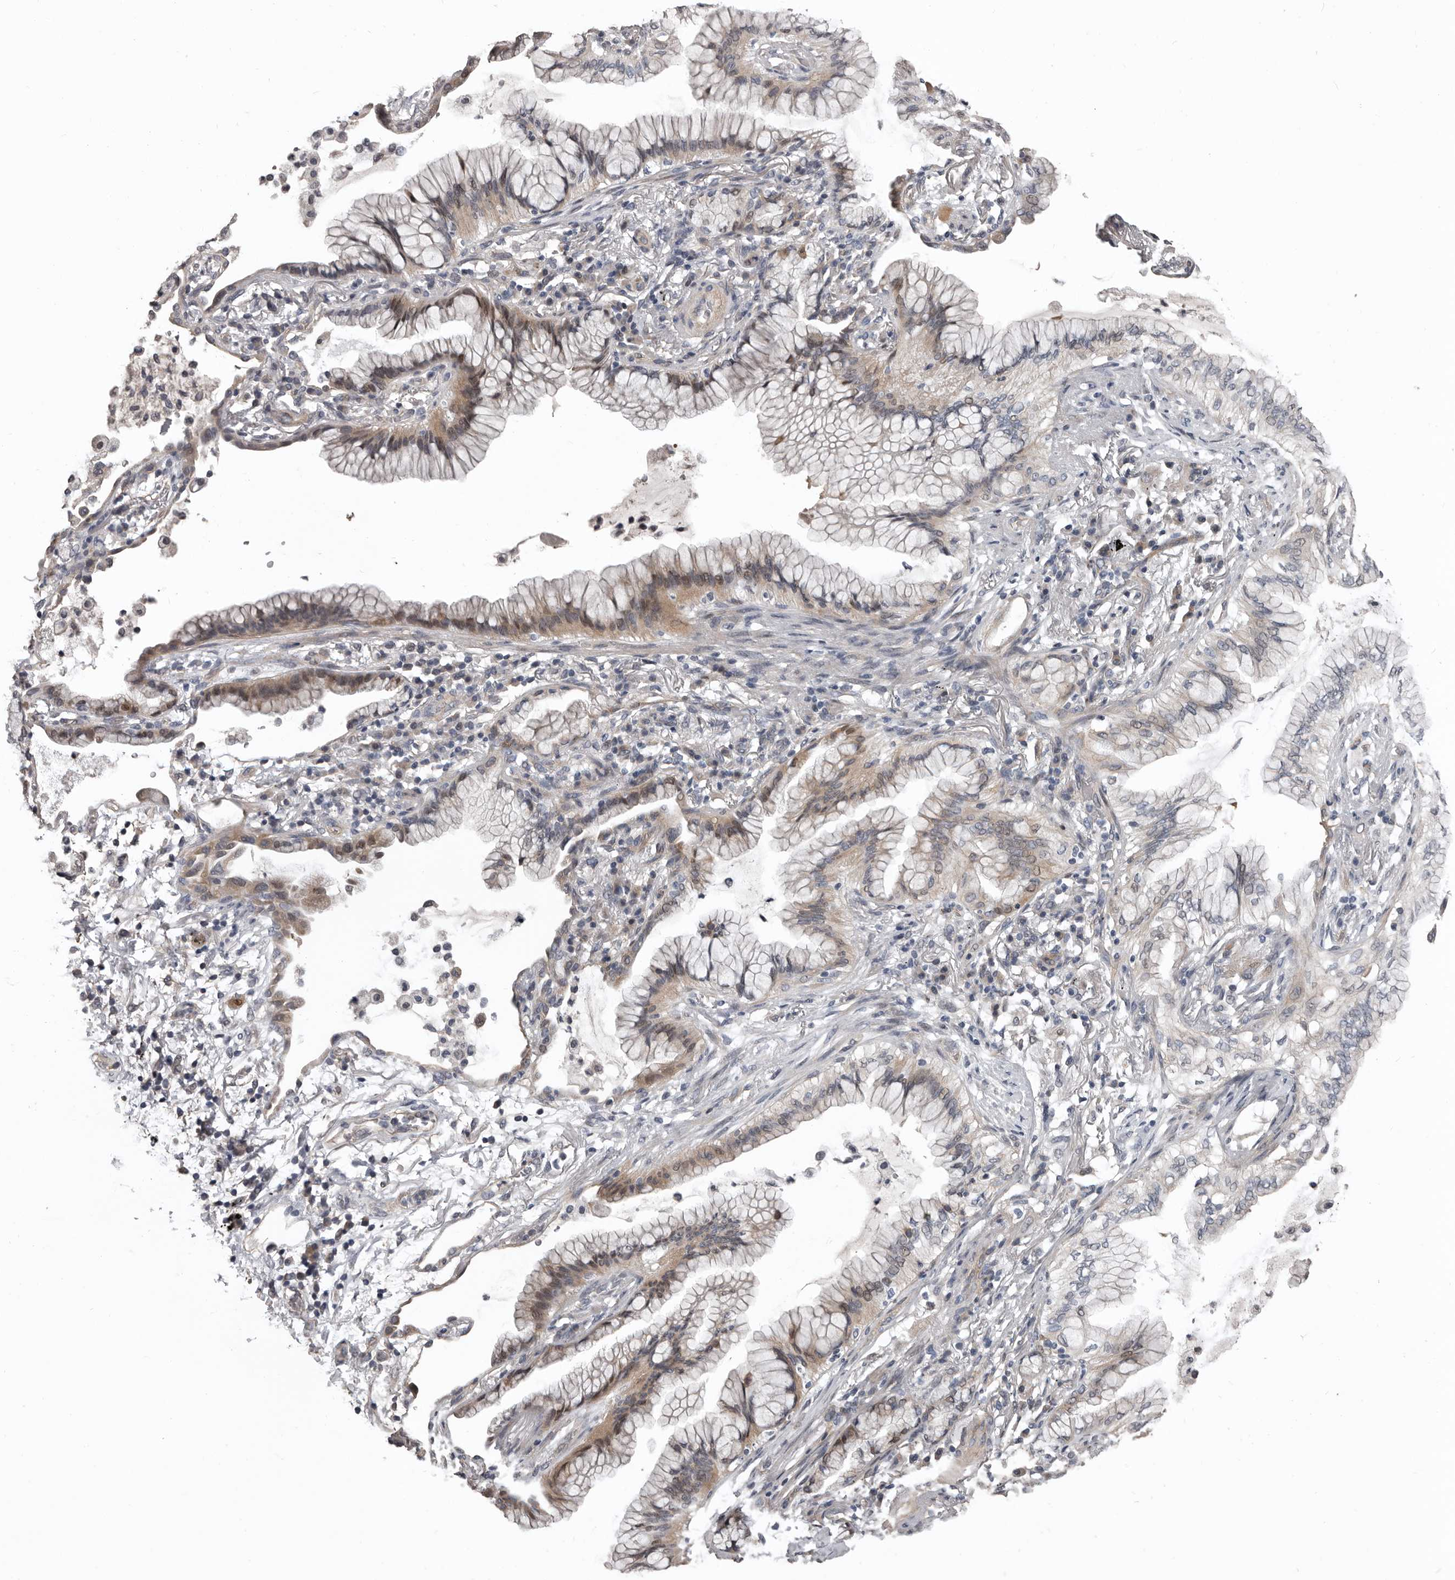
{"staining": {"intensity": "weak", "quantity": "25%-75%", "location": "cytoplasmic/membranous"}, "tissue": "lung cancer", "cell_type": "Tumor cells", "image_type": "cancer", "snomed": [{"axis": "morphology", "description": "Adenocarcinoma, NOS"}, {"axis": "topography", "description": "Lung"}], "caption": "Adenocarcinoma (lung) tissue demonstrates weak cytoplasmic/membranous positivity in approximately 25%-75% of tumor cells, visualized by immunohistochemistry.", "gene": "RNF217", "patient": {"sex": "female", "age": 70}}